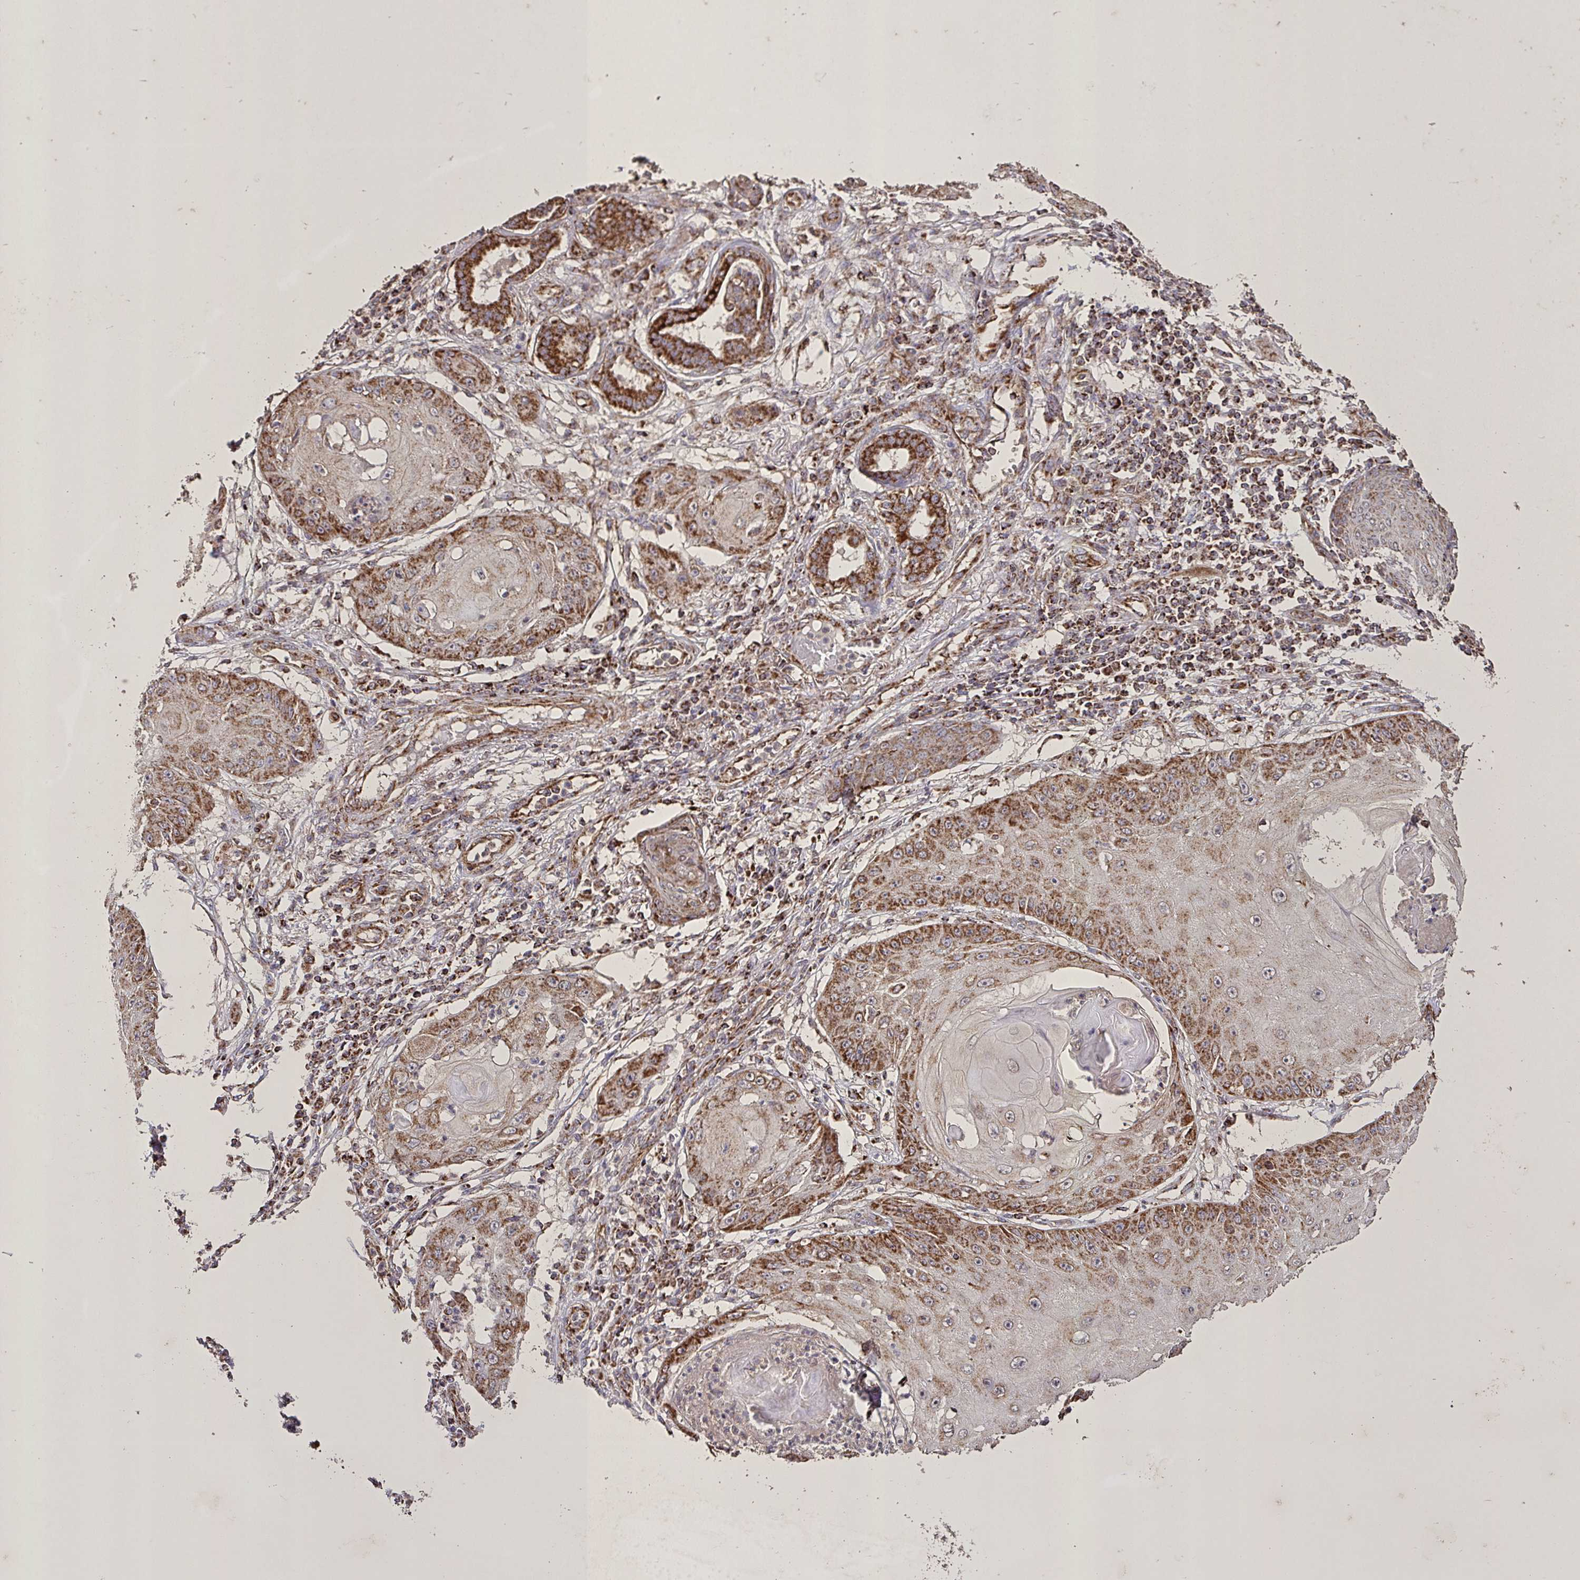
{"staining": {"intensity": "moderate", "quantity": ">75%", "location": "cytoplasmic/membranous"}, "tissue": "skin cancer", "cell_type": "Tumor cells", "image_type": "cancer", "snomed": [{"axis": "morphology", "description": "Squamous cell carcinoma, NOS"}, {"axis": "topography", "description": "Skin"}], "caption": "Skin squamous cell carcinoma stained for a protein reveals moderate cytoplasmic/membranous positivity in tumor cells.", "gene": "AGK", "patient": {"sex": "male", "age": 70}}